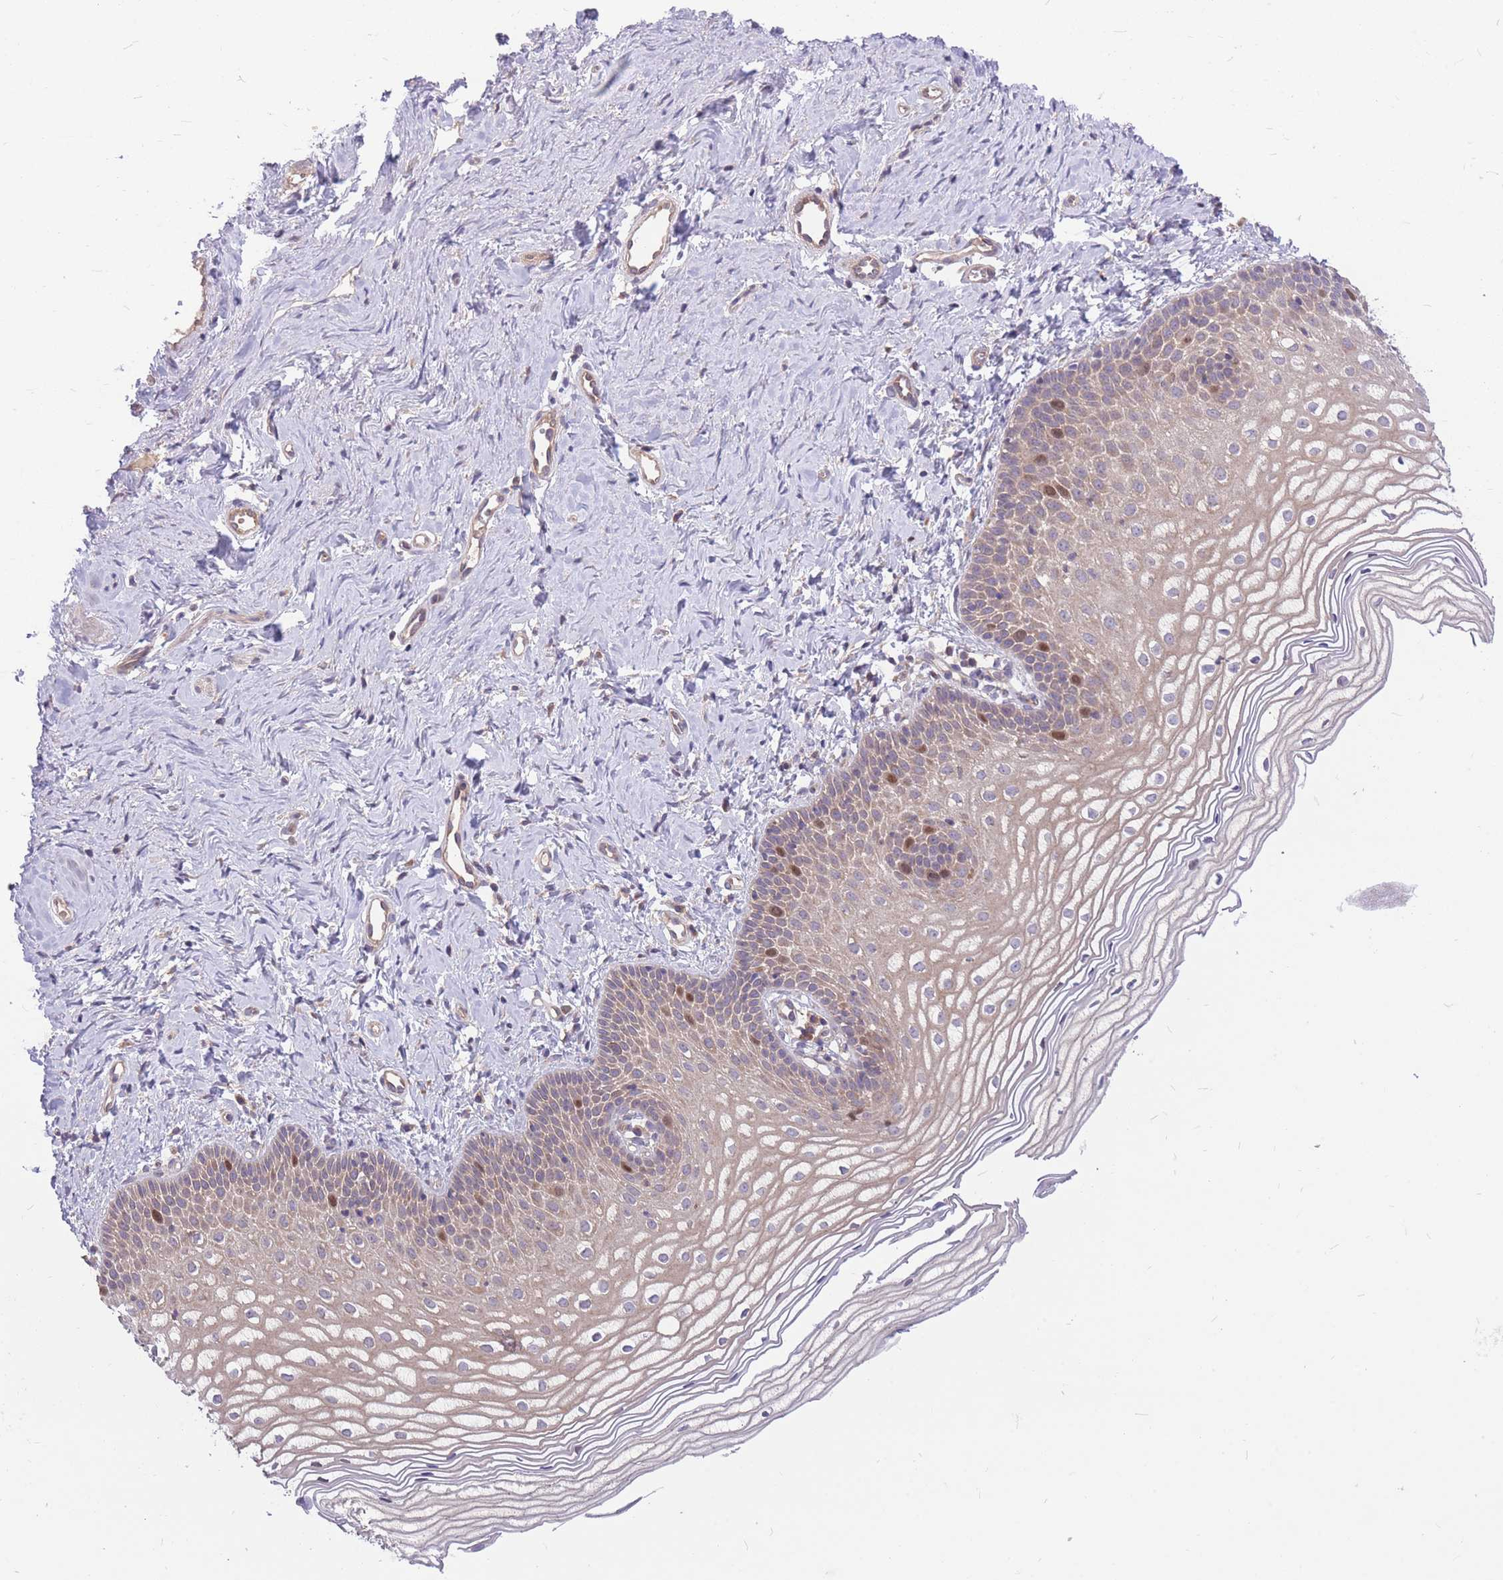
{"staining": {"intensity": "strong", "quantity": "<25%", "location": "nuclear"}, "tissue": "vagina", "cell_type": "Squamous epithelial cells", "image_type": "normal", "snomed": [{"axis": "morphology", "description": "Normal tissue, NOS"}, {"axis": "topography", "description": "Vagina"}], "caption": "A high-resolution histopathology image shows immunohistochemistry staining of benign vagina, which demonstrates strong nuclear positivity in about <25% of squamous epithelial cells.", "gene": "GMNN", "patient": {"sex": "female", "age": 56}}